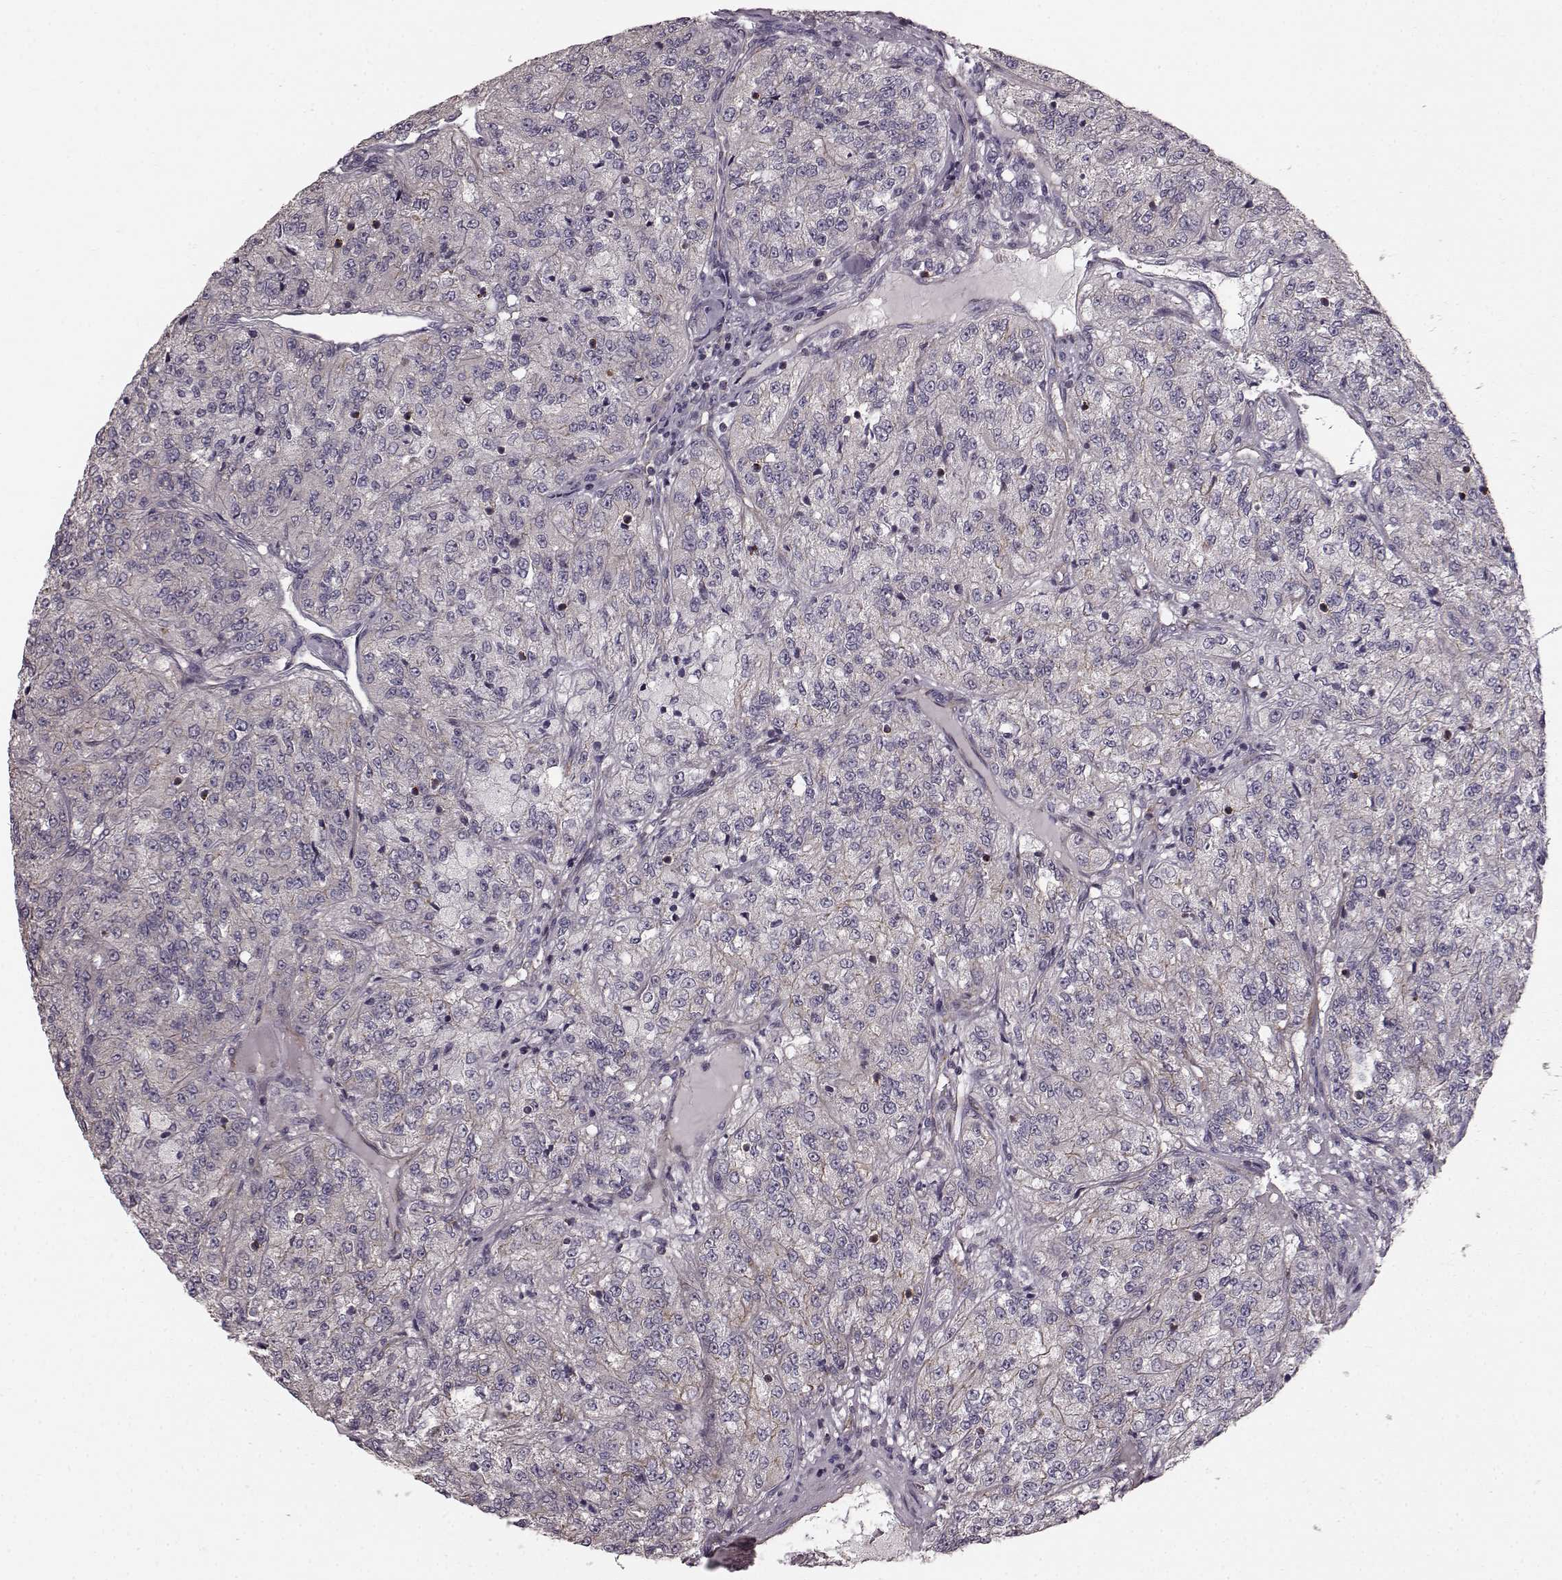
{"staining": {"intensity": "weak", "quantity": "<25%", "location": "cytoplasmic/membranous"}, "tissue": "renal cancer", "cell_type": "Tumor cells", "image_type": "cancer", "snomed": [{"axis": "morphology", "description": "Adenocarcinoma, NOS"}, {"axis": "topography", "description": "Kidney"}], "caption": "Immunohistochemistry (IHC) of renal cancer displays no staining in tumor cells.", "gene": "SLC22A18", "patient": {"sex": "female", "age": 63}}